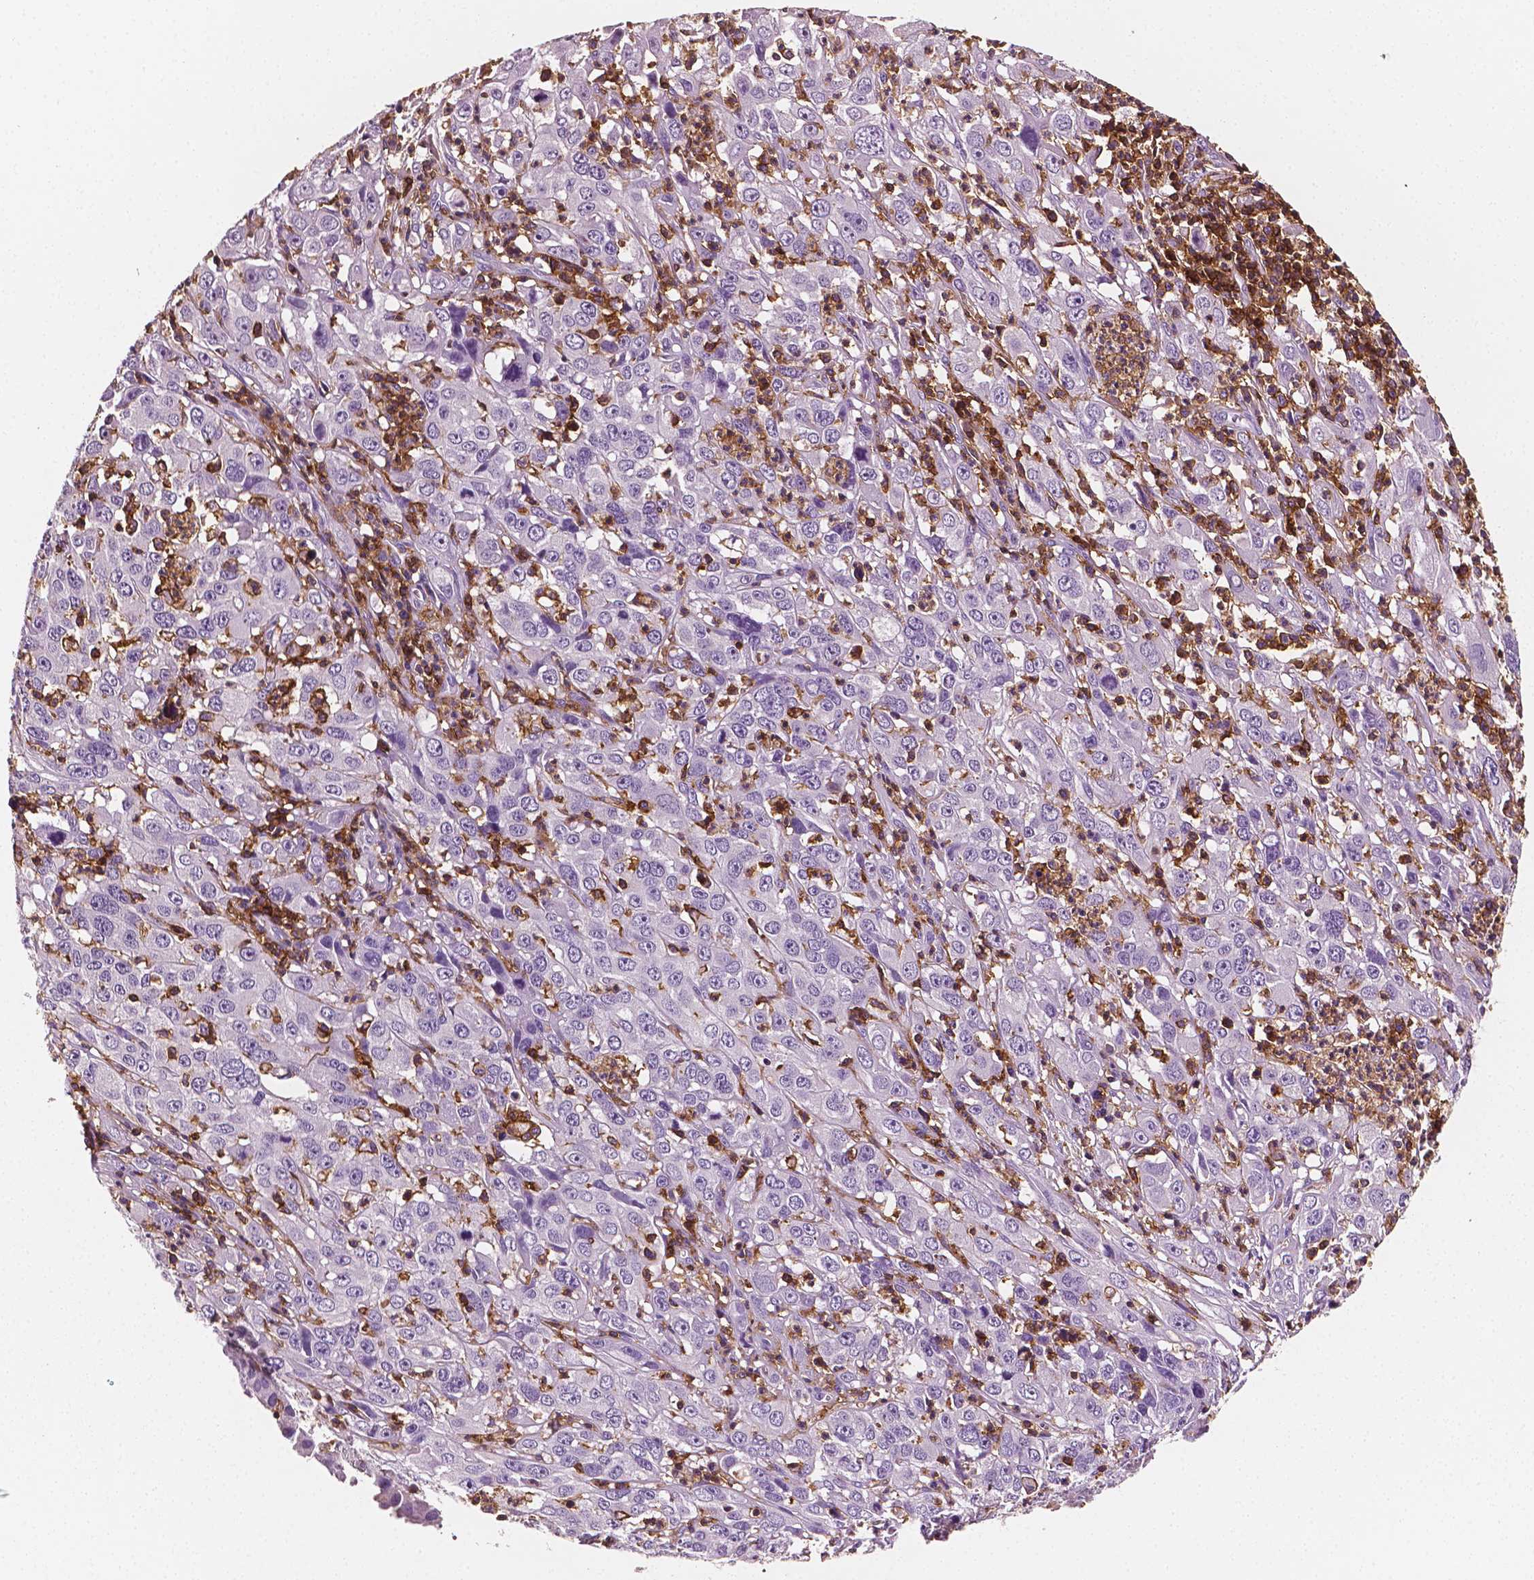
{"staining": {"intensity": "negative", "quantity": "none", "location": "none"}, "tissue": "cervical cancer", "cell_type": "Tumor cells", "image_type": "cancer", "snomed": [{"axis": "morphology", "description": "Squamous cell carcinoma, NOS"}, {"axis": "topography", "description": "Cervix"}], "caption": "Cervical cancer (squamous cell carcinoma) was stained to show a protein in brown. There is no significant staining in tumor cells.", "gene": "PTPRC", "patient": {"sex": "female", "age": 32}}